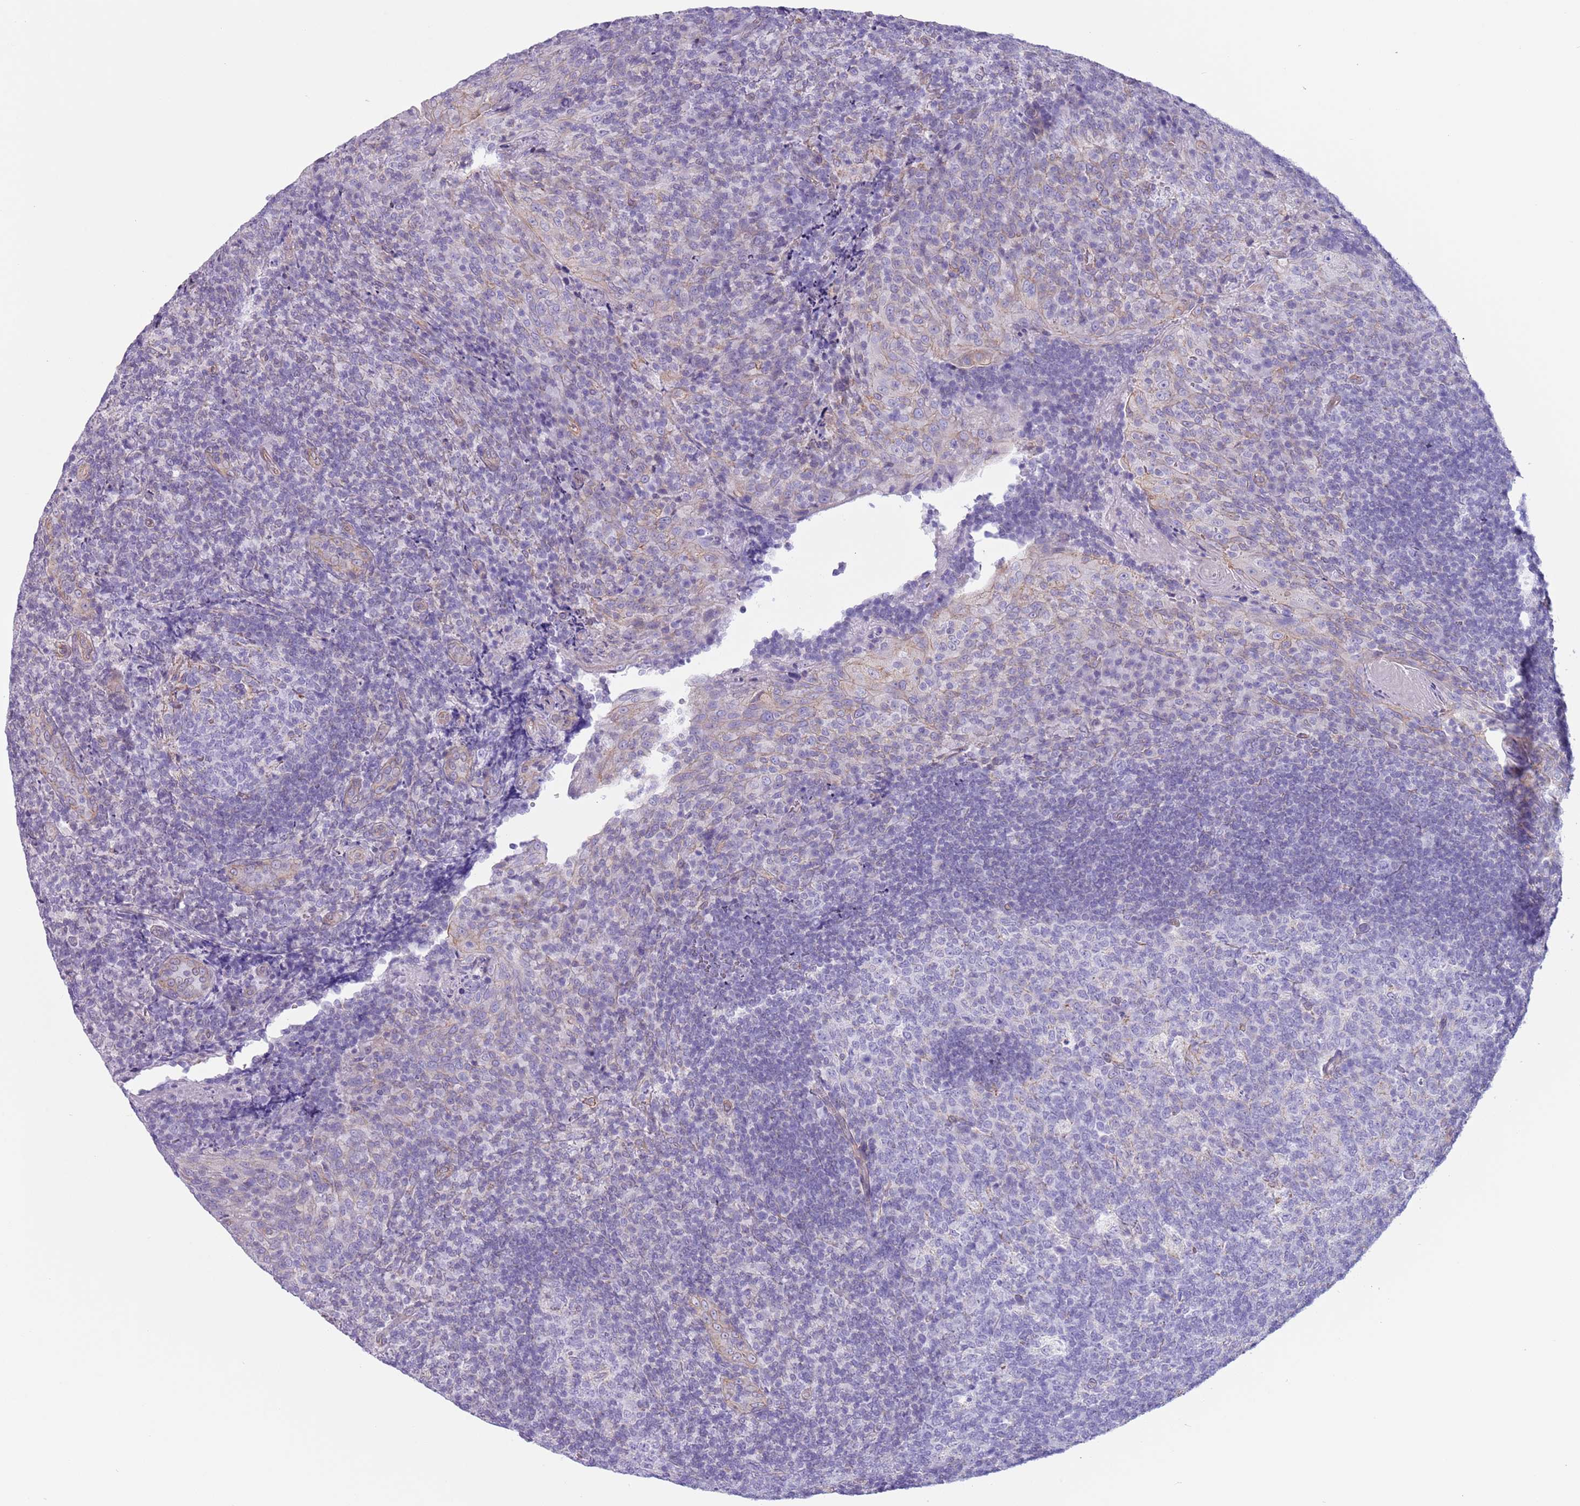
{"staining": {"intensity": "negative", "quantity": "none", "location": "none"}, "tissue": "tonsil", "cell_type": "Germinal center cells", "image_type": "normal", "snomed": [{"axis": "morphology", "description": "Normal tissue, NOS"}, {"axis": "topography", "description": "Tonsil"}], "caption": "Human tonsil stained for a protein using immunohistochemistry (IHC) reveals no expression in germinal center cells.", "gene": "RBP3", "patient": {"sex": "male", "age": 17}}